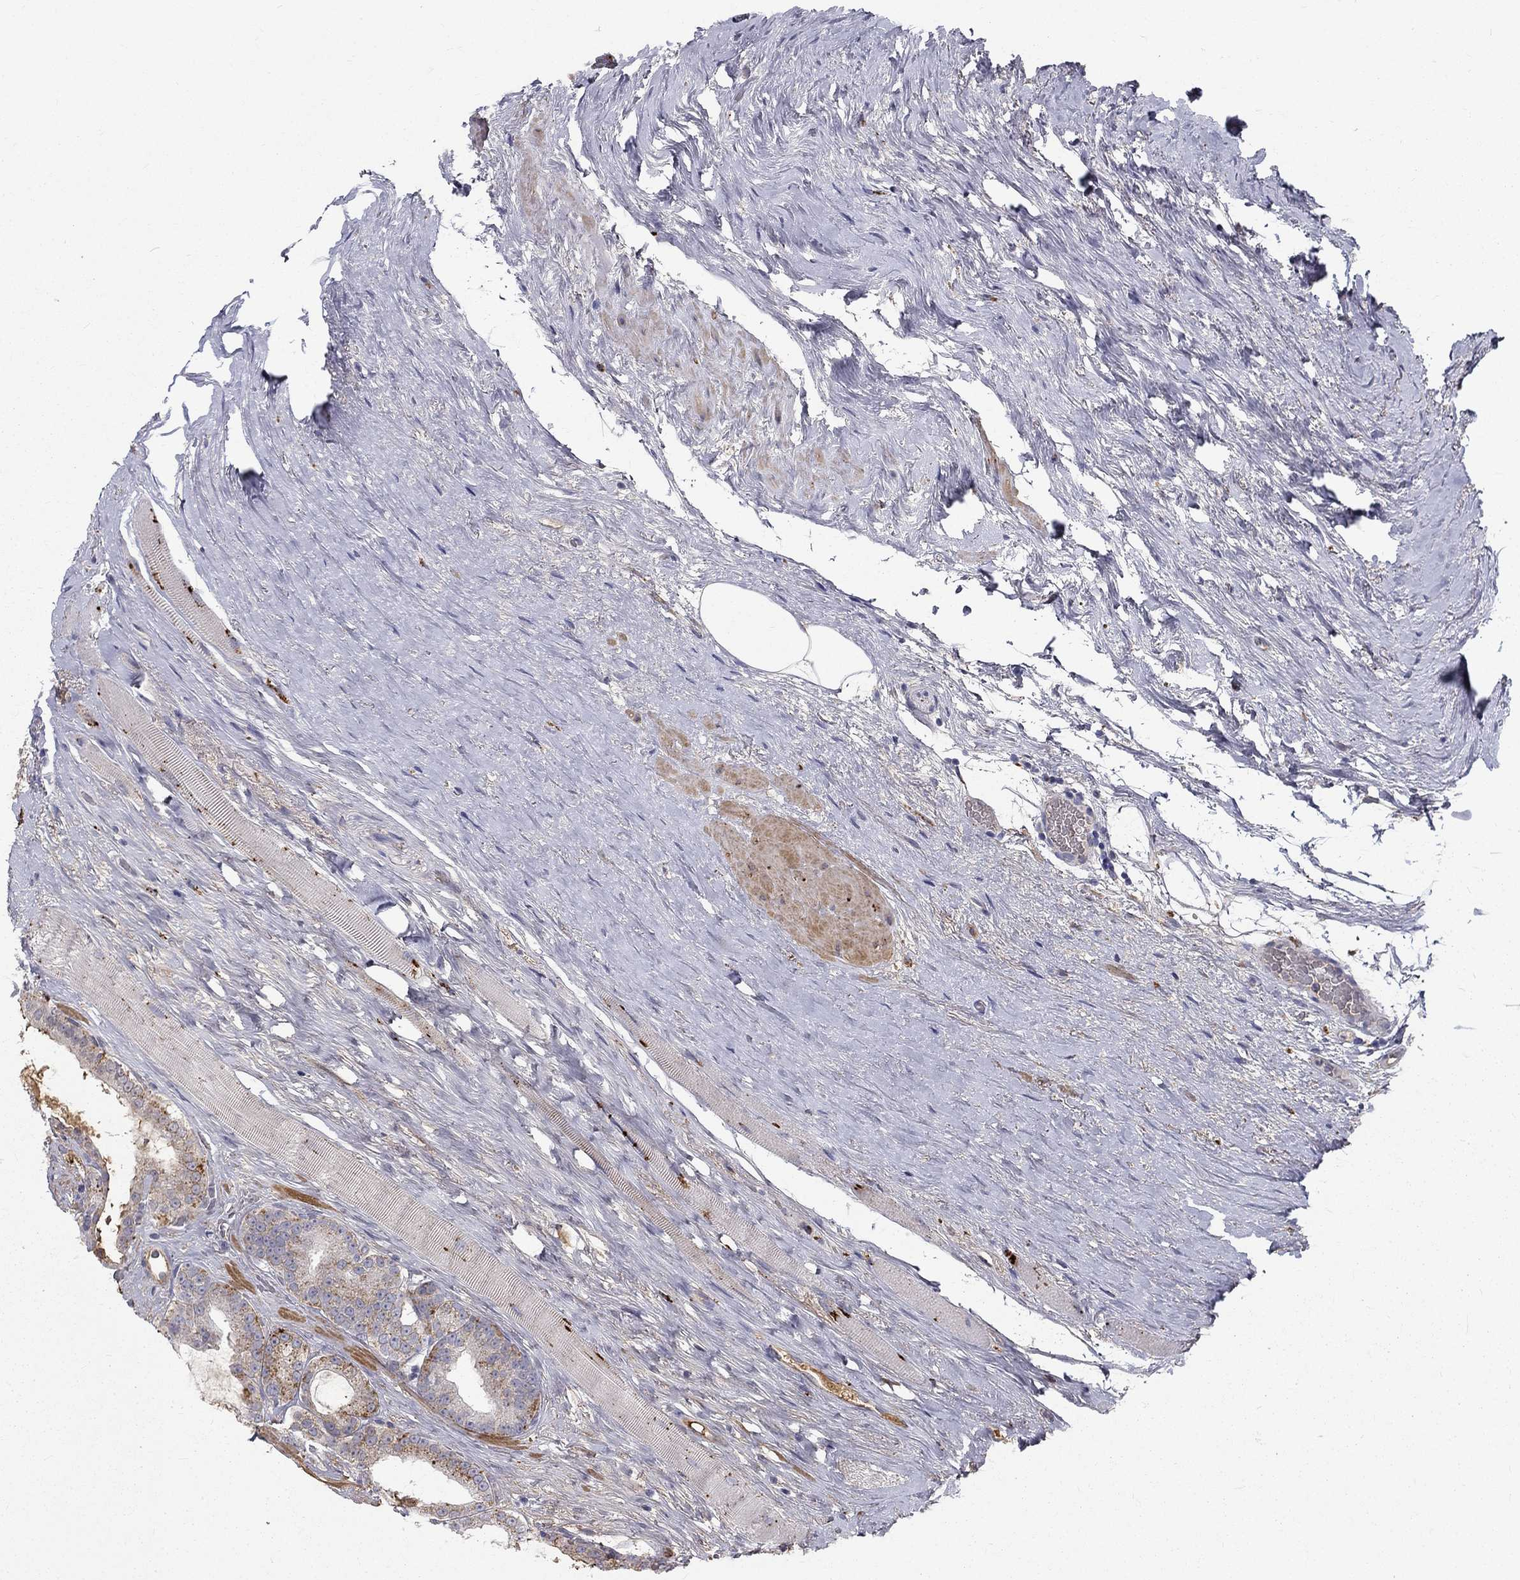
{"staining": {"intensity": "moderate", "quantity": "25%-75%", "location": "cytoplasmic/membranous"}, "tissue": "prostate cancer", "cell_type": "Tumor cells", "image_type": "cancer", "snomed": [{"axis": "morphology", "description": "Adenocarcinoma, NOS"}, {"axis": "topography", "description": "Prostate"}], "caption": "A histopathology image of human prostate cancer (adenocarcinoma) stained for a protein exhibits moderate cytoplasmic/membranous brown staining in tumor cells. The protein of interest is shown in brown color, while the nuclei are stained blue.", "gene": "EPDR1", "patient": {"sex": "male", "age": 67}}